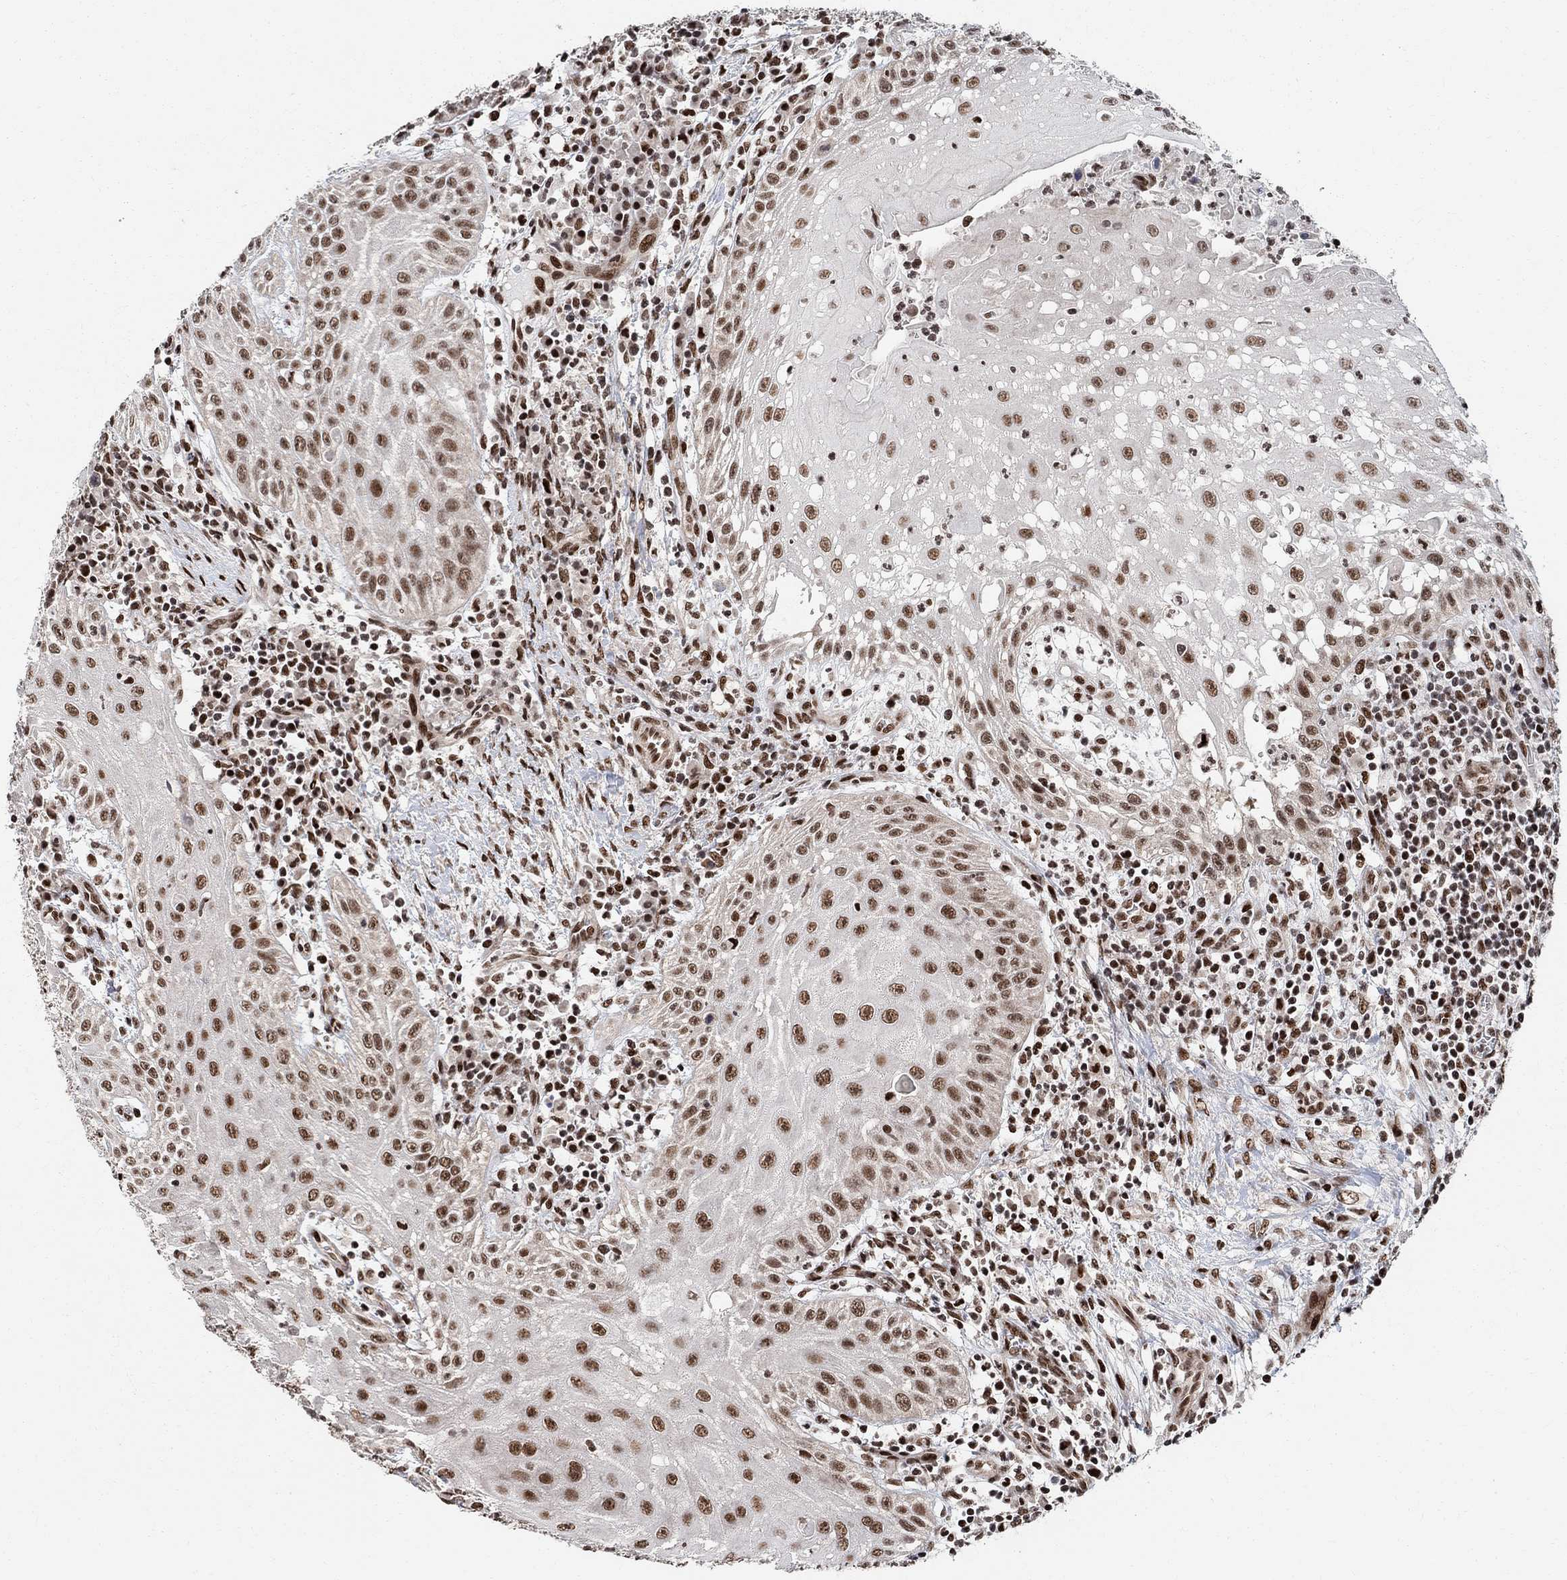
{"staining": {"intensity": "moderate", "quantity": ">75%", "location": "nuclear"}, "tissue": "head and neck cancer", "cell_type": "Tumor cells", "image_type": "cancer", "snomed": [{"axis": "morphology", "description": "Squamous cell carcinoma, NOS"}, {"axis": "topography", "description": "Oral tissue"}, {"axis": "topography", "description": "Head-Neck"}], "caption": "A micrograph of head and neck cancer stained for a protein demonstrates moderate nuclear brown staining in tumor cells. Nuclei are stained in blue.", "gene": "E4F1", "patient": {"sex": "male", "age": 58}}